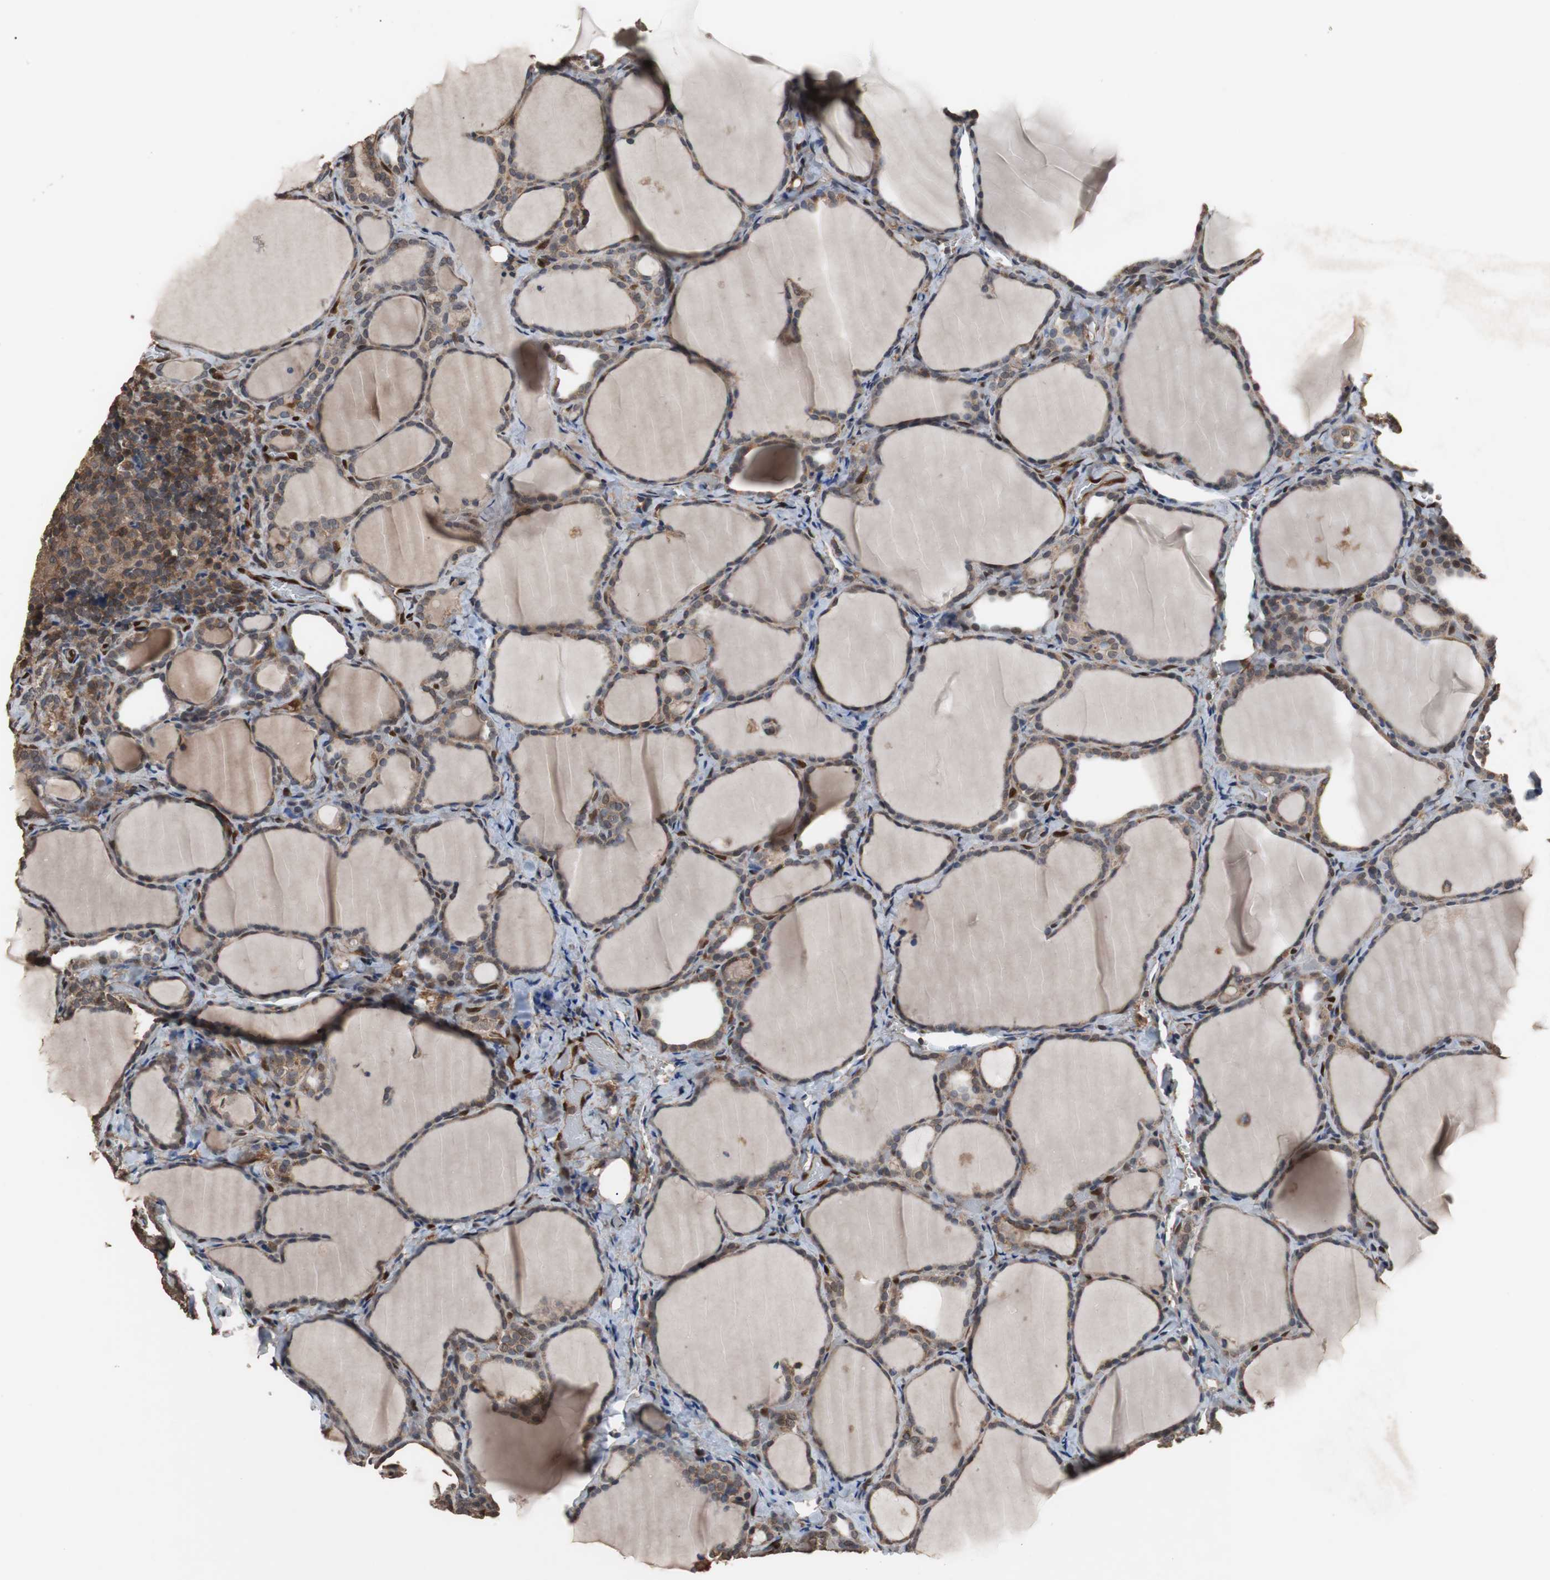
{"staining": {"intensity": "moderate", "quantity": ">75%", "location": "cytoplasmic/membranous,nuclear"}, "tissue": "thyroid cancer", "cell_type": "Tumor cells", "image_type": "cancer", "snomed": [{"axis": "morphology", "description": "Papillary adenocarcinoma, NOS"}, {"axis": "topography", "description": "Thyroid gland"}], "caption": "Immunohistochemistry micrograph of human thyroid papillary adenocarcinoma stained for a protein (brown), which reveals medium levels of moderate cytoplasmic/membranous and nuclear staining in approximately >75% of tumor cells.", "gene": "NDRG1", "patient": {"sex": "female", "age": 30}}